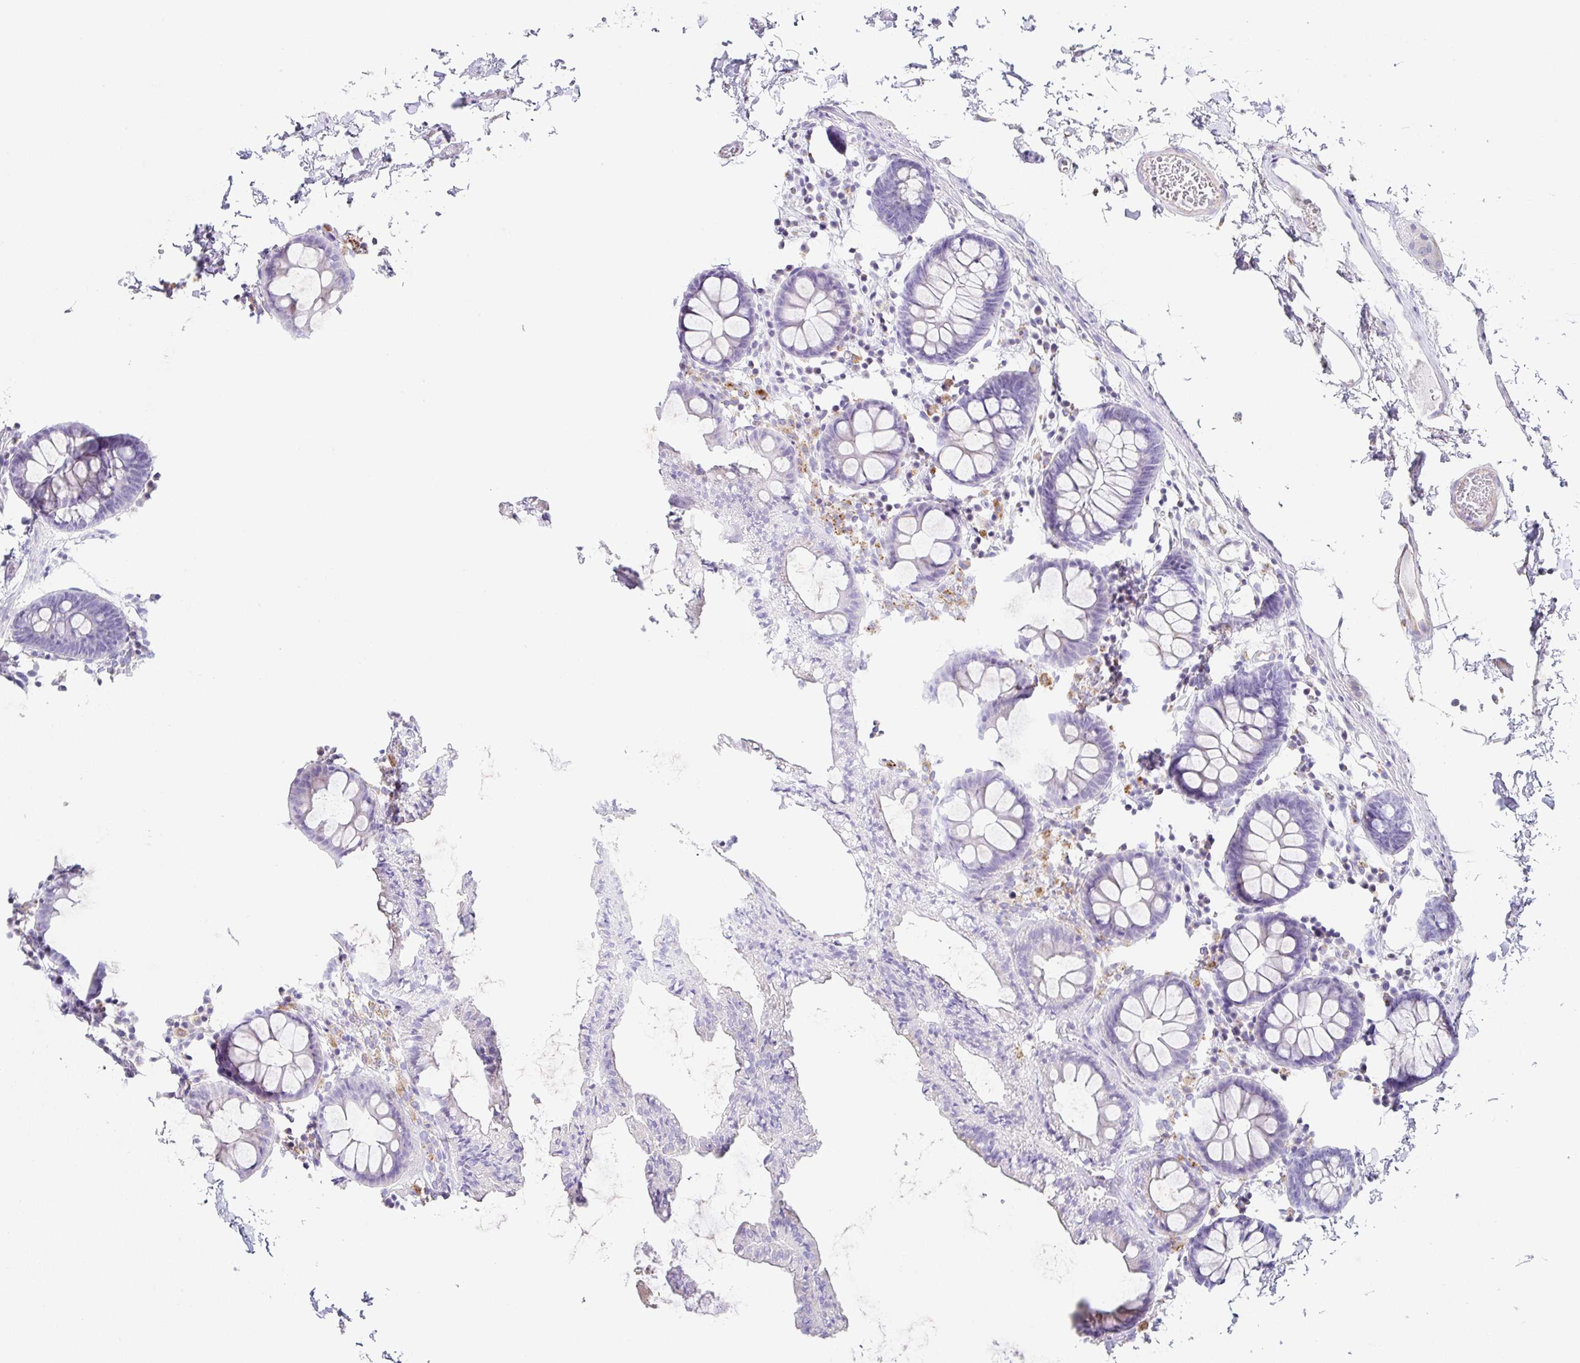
{"staining": {"intensity": "negative", "quantity": "none", "location": "none"}, "tissue": "colon", "cell_type": "Endothelial cells", "image_type": "normal", "snomed": [{"axis": "morphology", "description": "Normal tissue, NOS"}, {"axis": "topography", "description": "Colon"}, {"axis": "topography", "description": "Peripheral nerve tissue"}], "caption": "This image is of unremarkable colon stained with immunohistochemistry to label a protein in brown with the nuclei are counter-stained blue. There is no staining in endothelial cells.", "gene": "DKK4", "patient": {"sex": "male", "age": 84}}